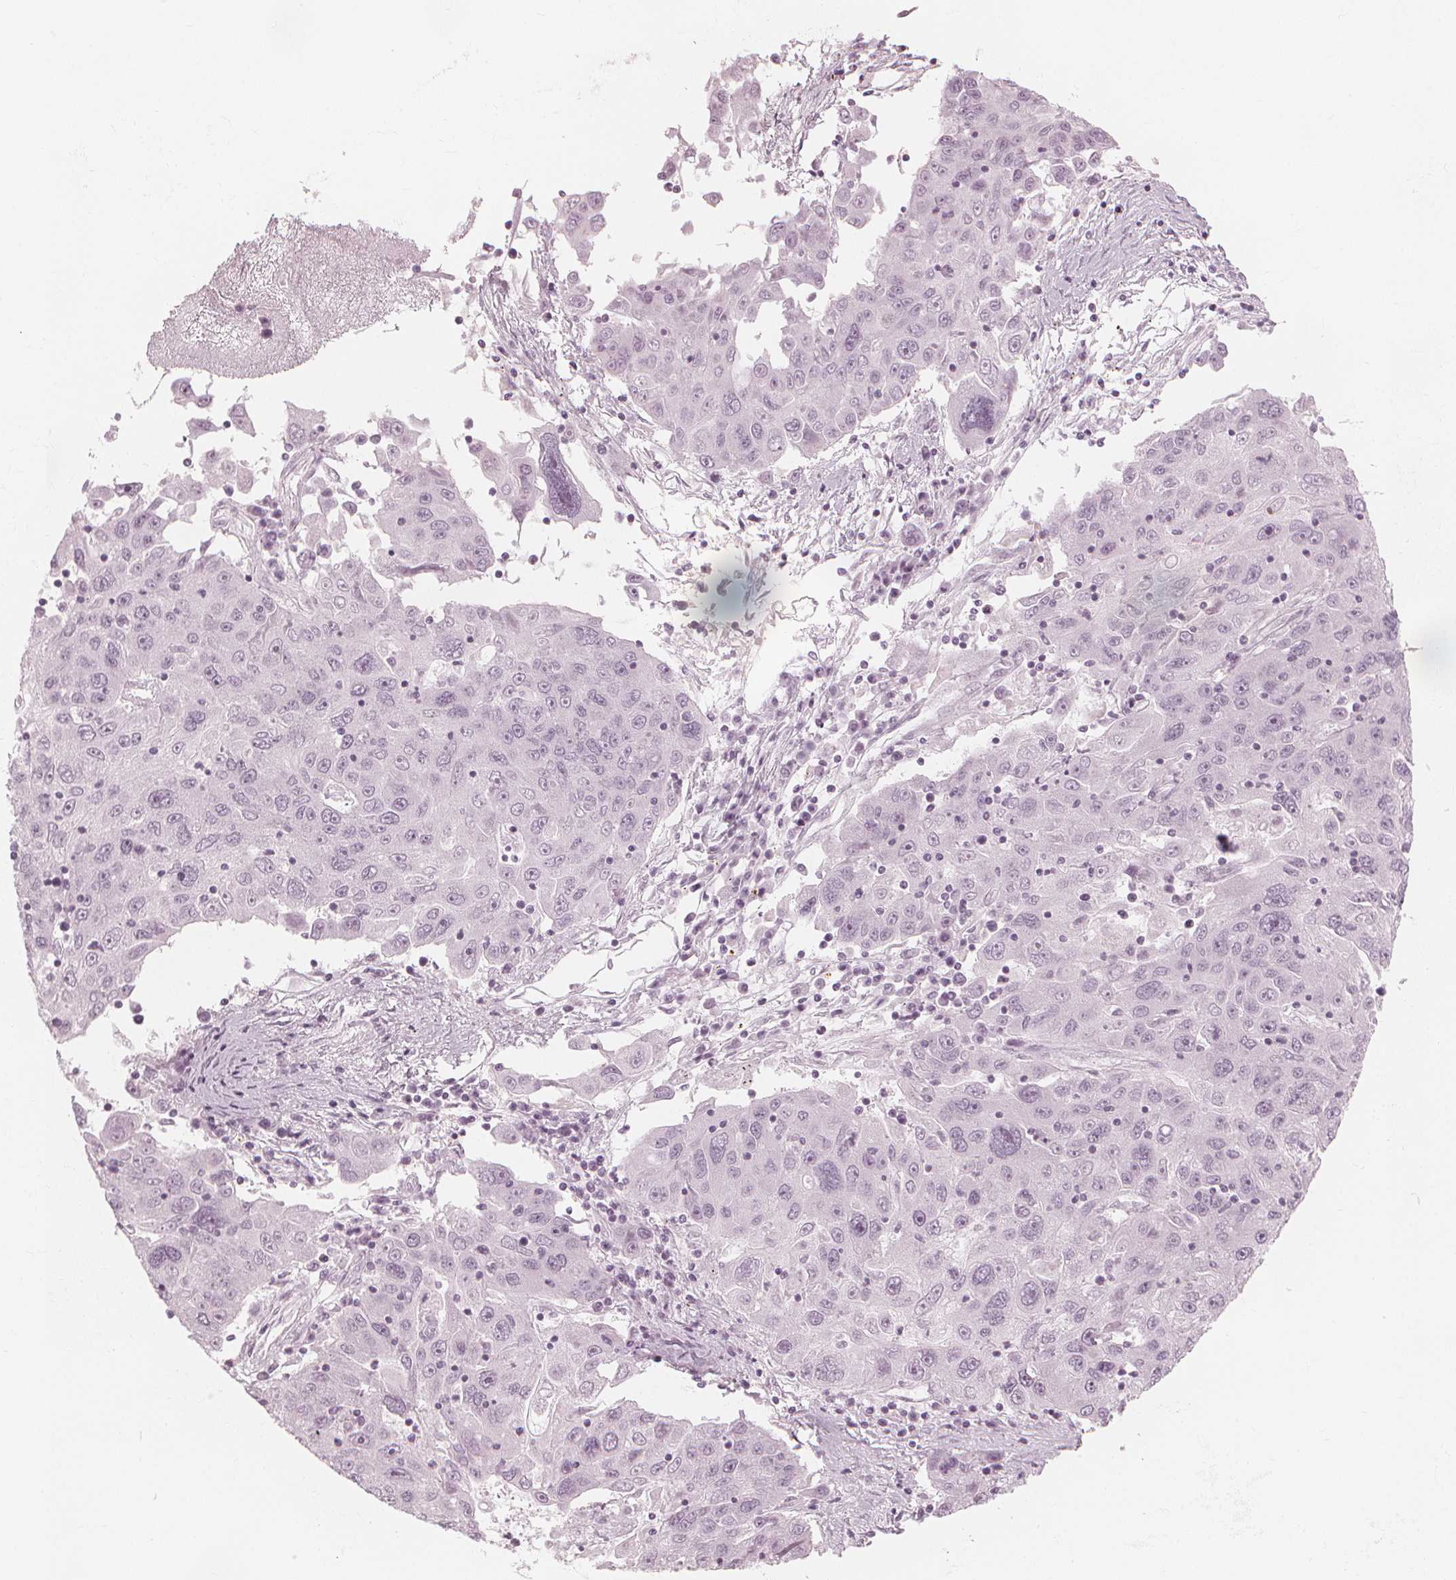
{"staining": {"intensity": "negative", "quantity": "none", "location": "none"}, "tissue": "stomach cancer", "cell_type": "Tumor cells", "image_type": "cancer", "snomed": [{"axis": "morphology", "description": "Adenocarcinoma, NOS"}, {"axis": "topography", "description": "Stomach"}], "caption": "Immunohistochemistry (IHC) of human stomach cancer (adenocarcinoma) reveals no staining in tumor cells.", "gene": "PAEP", "patient": {"sex": "male", "age": 56}}